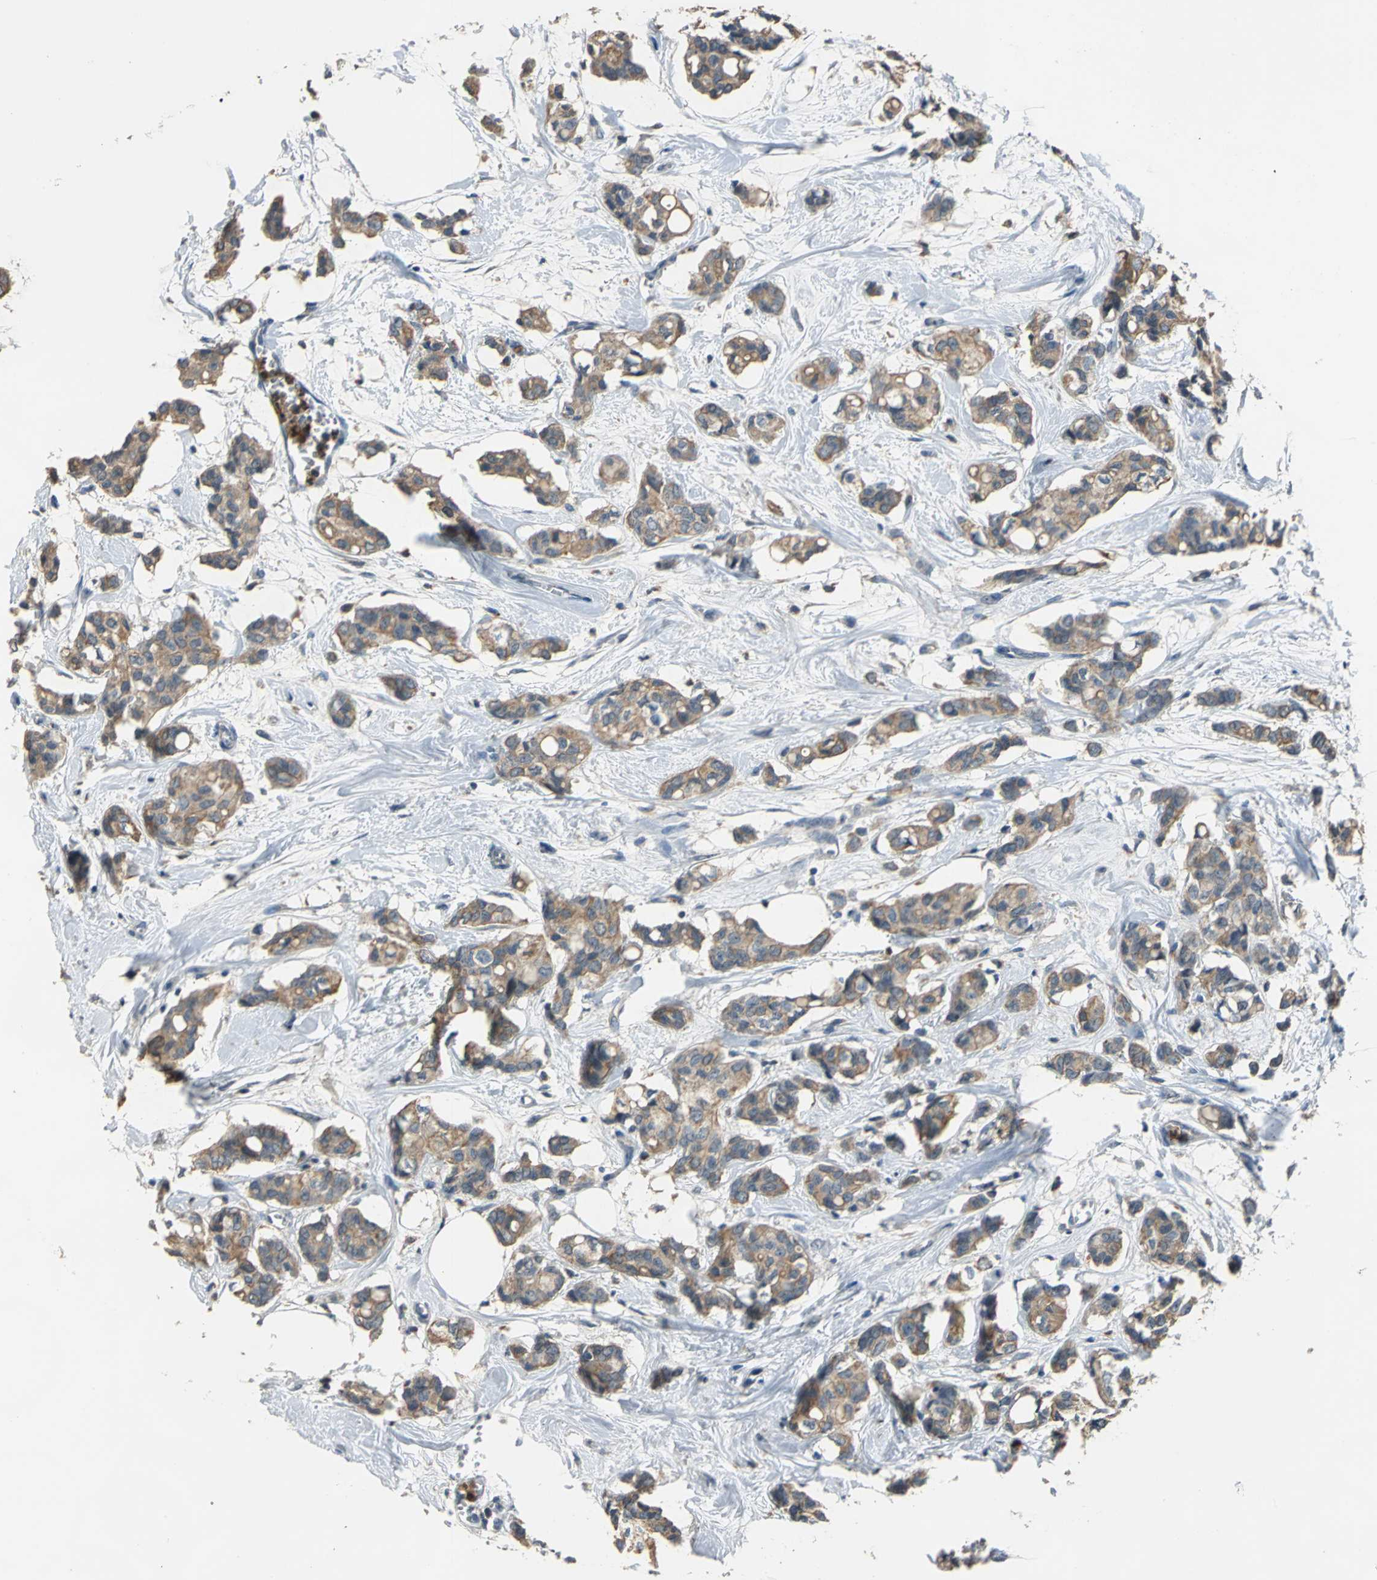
{"staining": {"intensity": "weak", "quantity": ">75%", "location": "cytoplasmic/membranous"}, "tissue": "breast cancer", "cell_type": "Tumor cells", "image_type": "cancer", "snomed": [{"axis": "morphology", "description": "Duct carcinoma"}, {"axis": "topography", "description": "Breast"}], "caption": "Protein expression analysis of human breast invasive ductal carcinoma reveals weak cytoplasmic/membranous positivity in about >75% of tumor cells. (Brightfield microscopy of DAB IHC at high magnification).", "gene": "RASD2", "patient": {"sex": "female", "age": 84}}